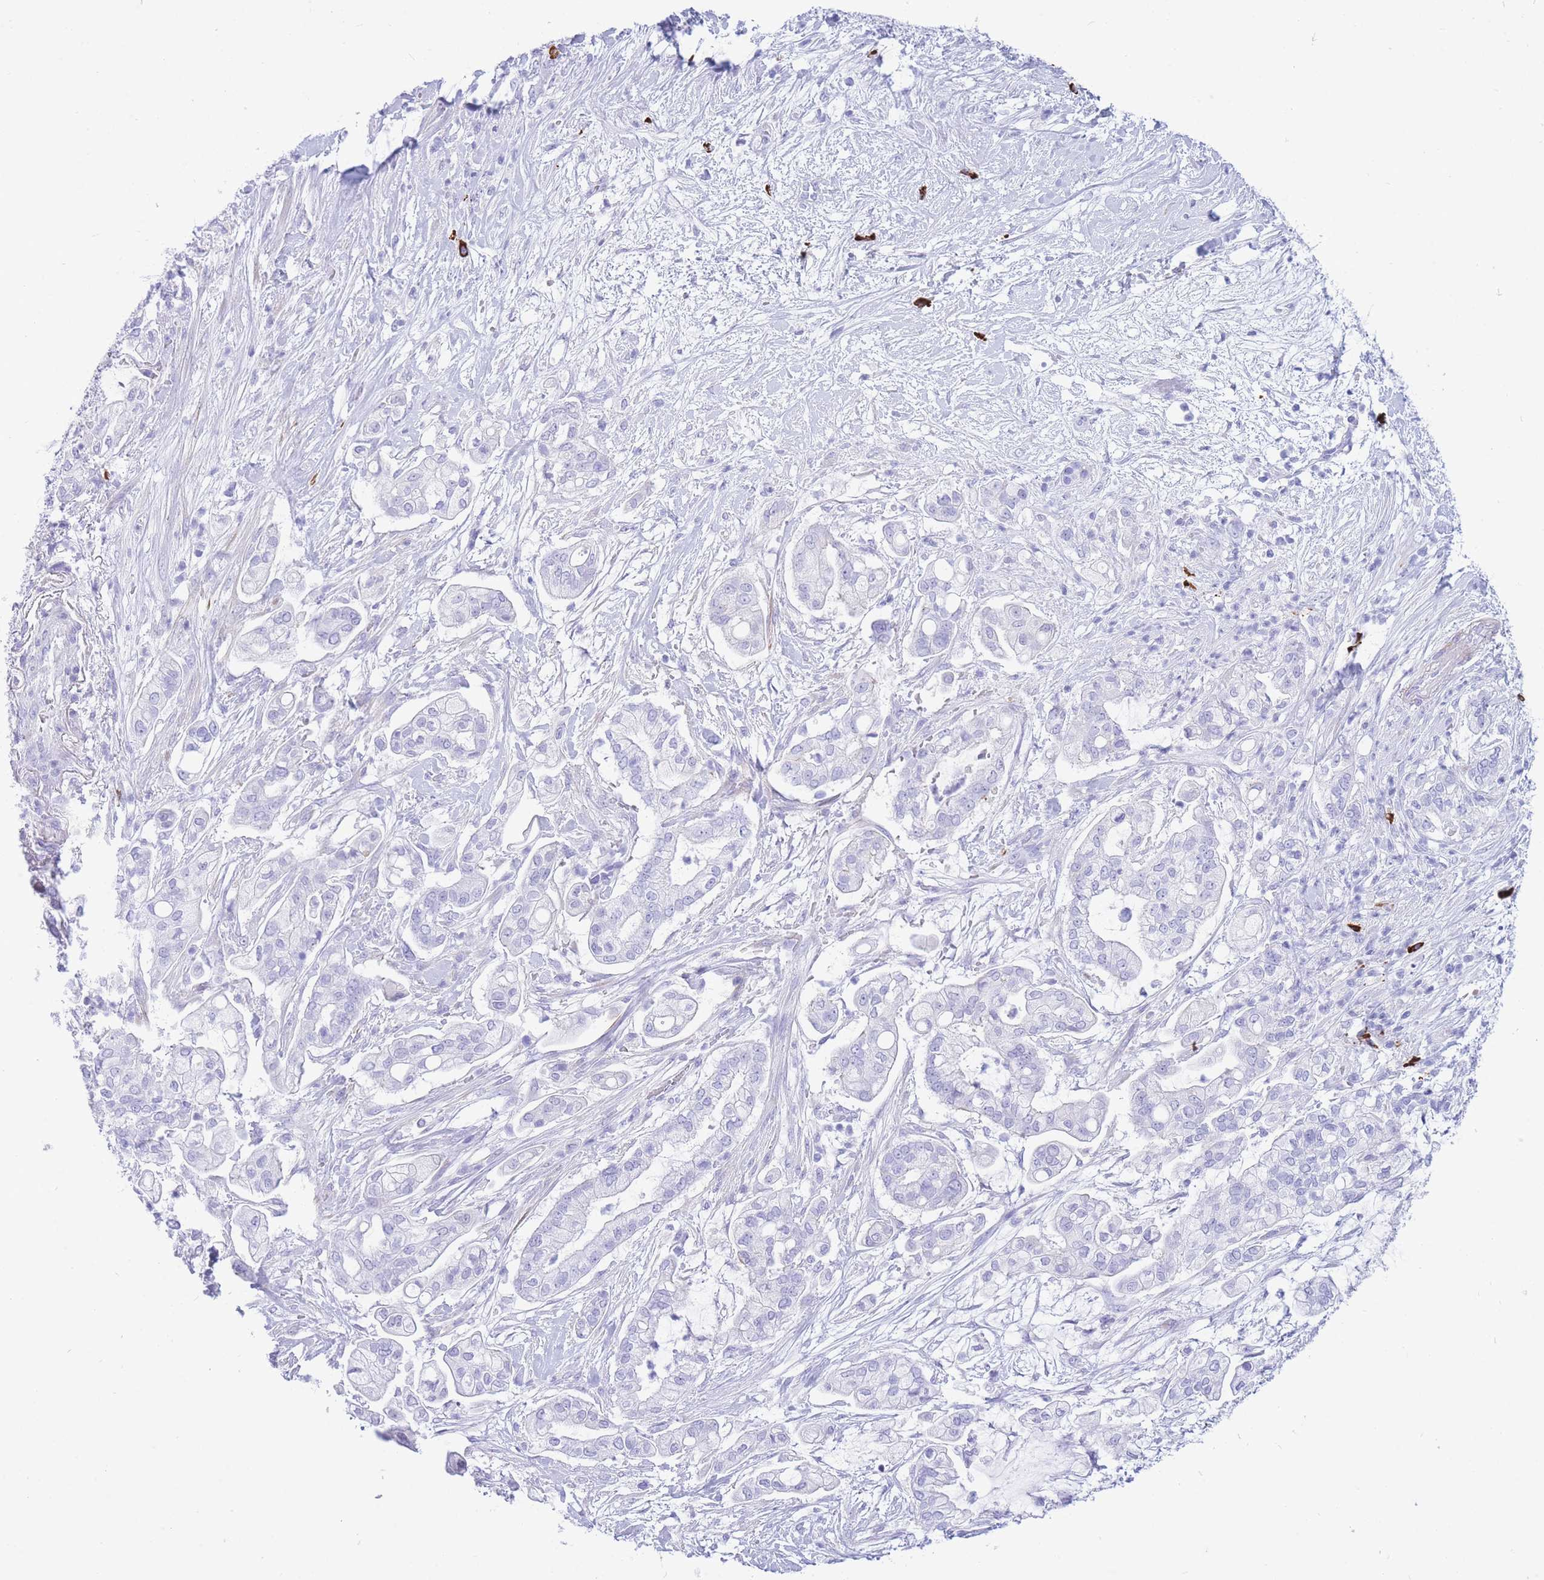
{"staining": {"intensity": "negative", "quantity": "none", "location": "none"}, "tissue": "pancreatic cancer", "cell_type": "Tumor cells", "image_type": "cancer", "snomed": [{"axis": "morphology", "description": "Adenocarcinoma, NOS"}, {"axis": "topography", "description": "Pancreas"}], "caption": "Immunohistochemistry micrograph of neoplastic tissue: human adenocarcinoma (pancreatic) stained with DAB displays no significant protein staining in tumor cells.", "gene": "ZFP62", "patient": {"sex": "female", "age": 69}}